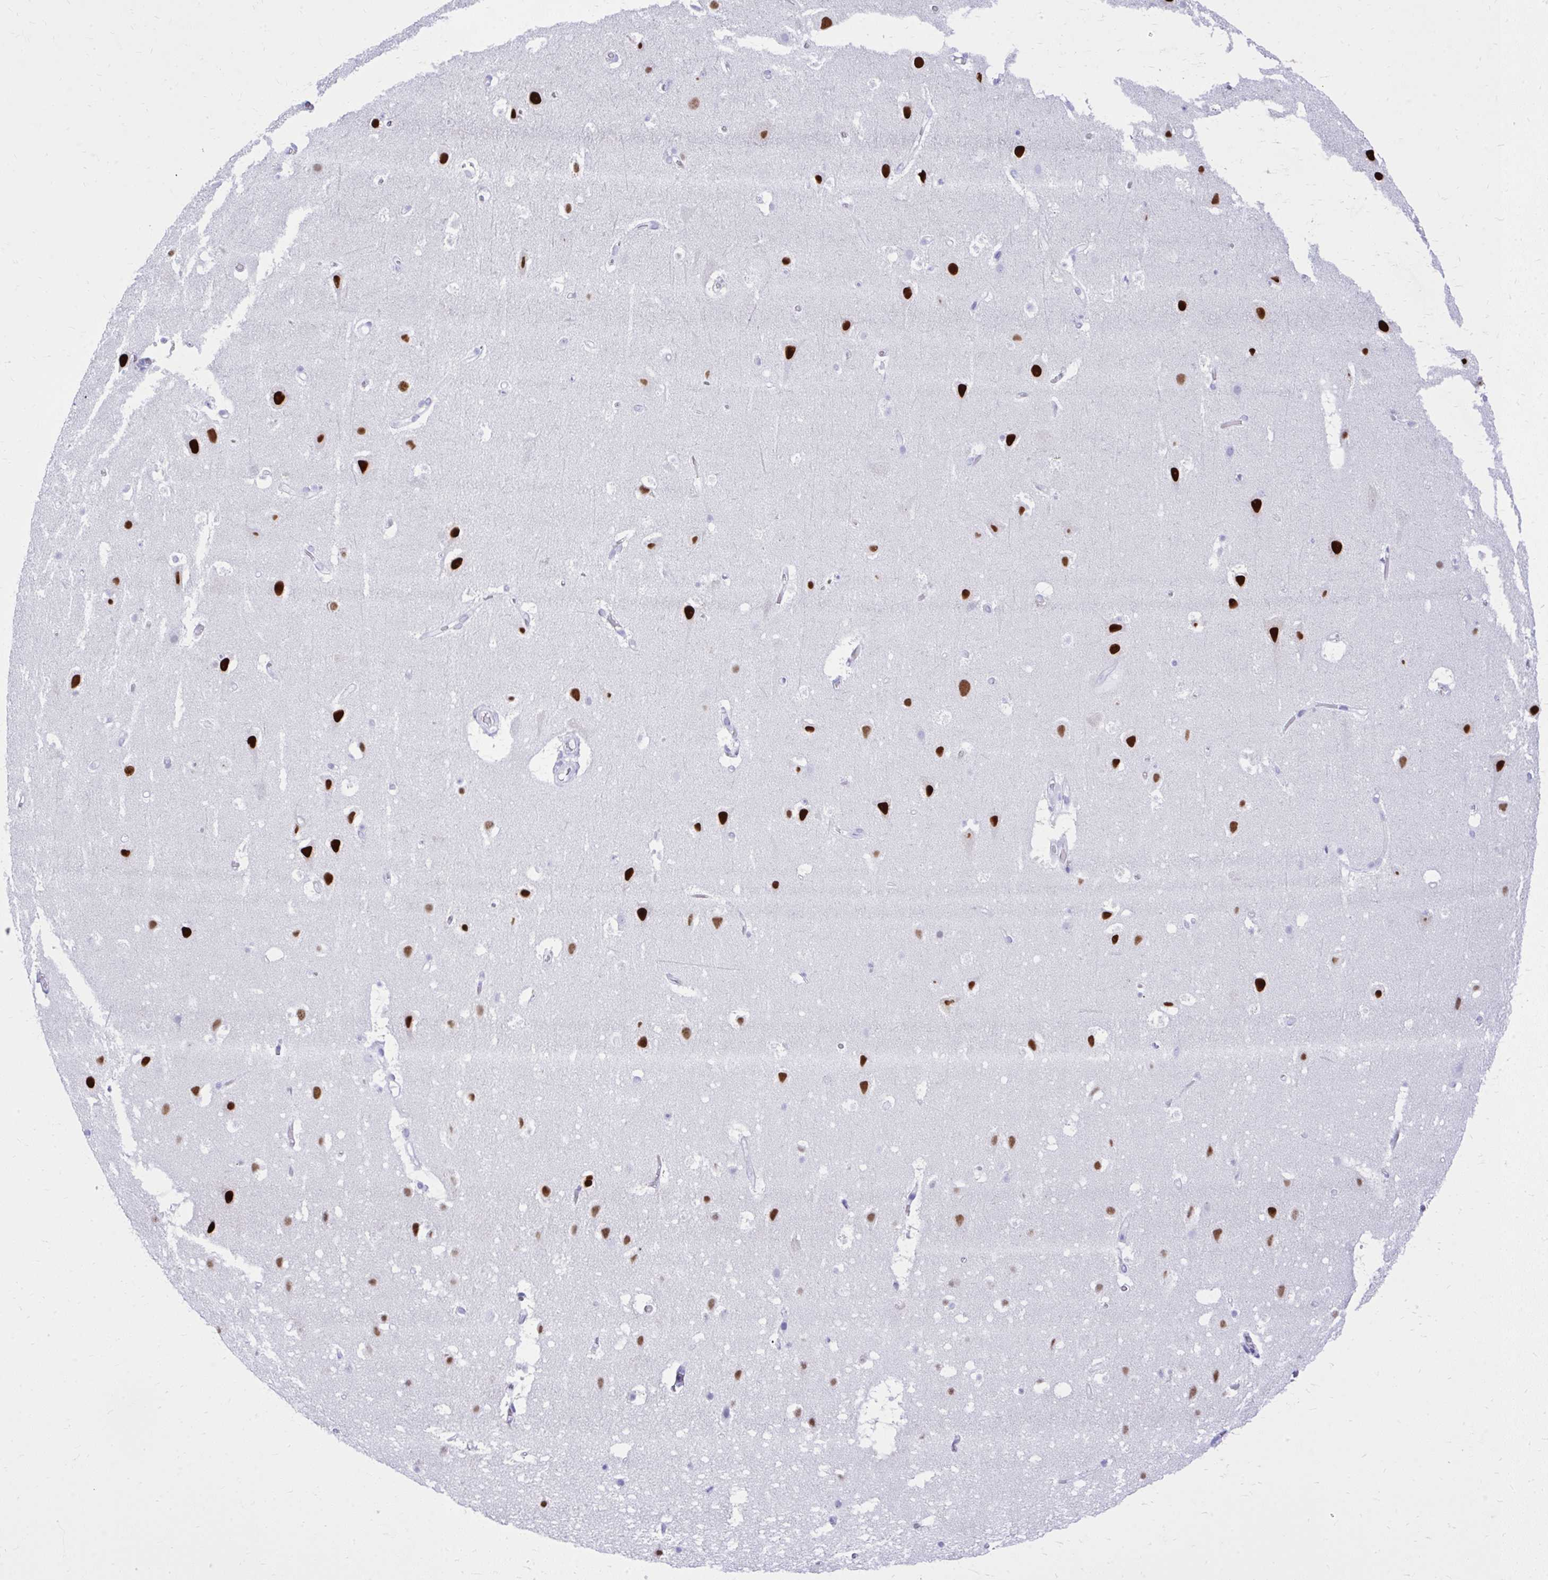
{"staining": {"intensity": "negative", "quantity": "none", "location": "none"}, "tissue": "cerebral cortex", "cell_type": "Endothelial cells", "image_type": "normal", "snomed": [{"axis": "morphology", "description": "Normal tissue, NOS"}, {"axis": "topography", "description": "Cerebral cortex"}], "caption": "Immunohistochemistry (IHC) image of normal cerebral cortex: cerebral cortex stained with DAB demonstrates no significant protein staining in endothelial cells.", "gene": "RALYL", "patient": {"sex": "female", "age": 42}}